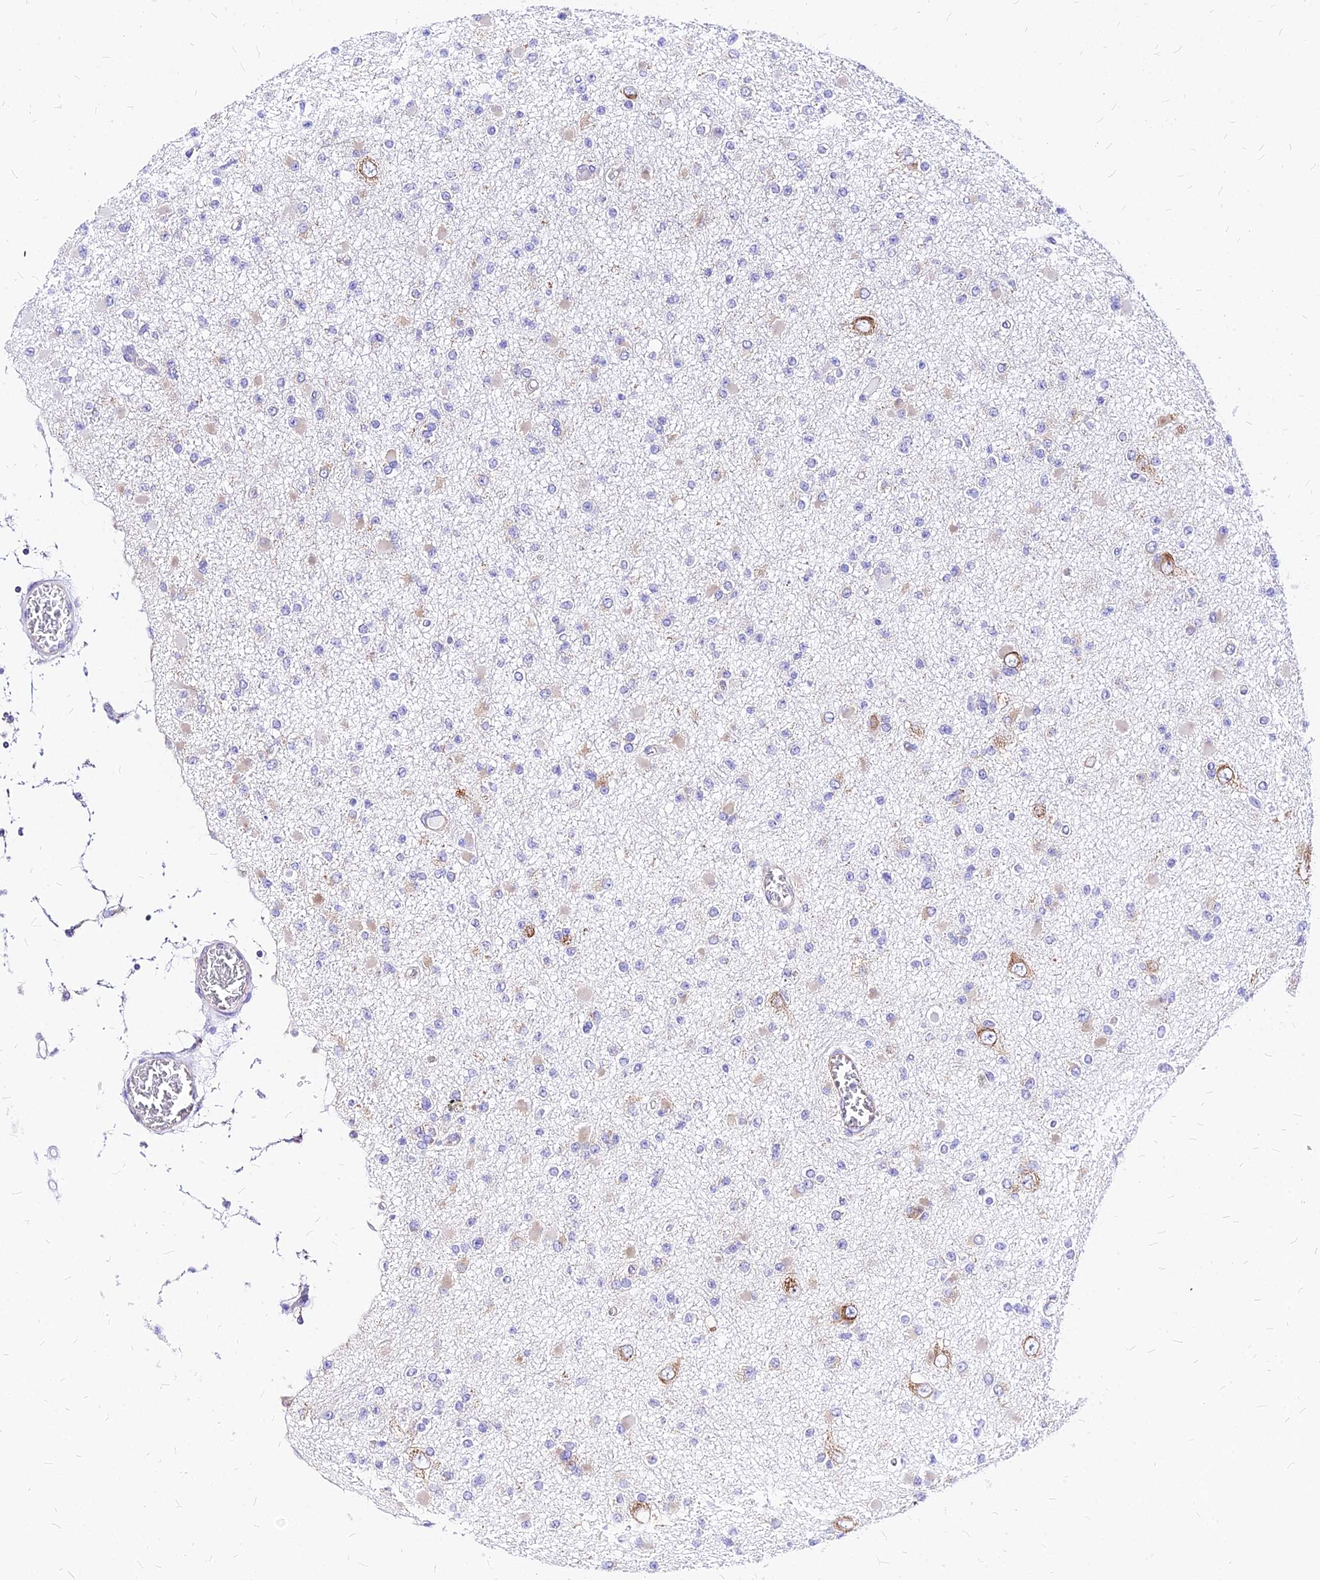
{"staining": {"intensity": "moderate", "quantity": "25%-75%", "location": "cytoplasmic/membranous"}, "tissue": "glioma", "cell_type": "Tumor cells", "image_type": "cancer", "snomed": [{"axis": "morphology", "description": "Glioma, malignant, Low grade"}, {"axis": "topography", "description": "Brain"}], "caption": "A brown stain highlights moderate cytoplasmic/membranous expression of a protein in human glioma tumor cells. The staining is performed using DAB brown chromogen to label protein expression. The nuclei are counter-stained blue using hematoxylin.", "gene": "RPL19", "patient": {"sex": "female", "age": 22}}